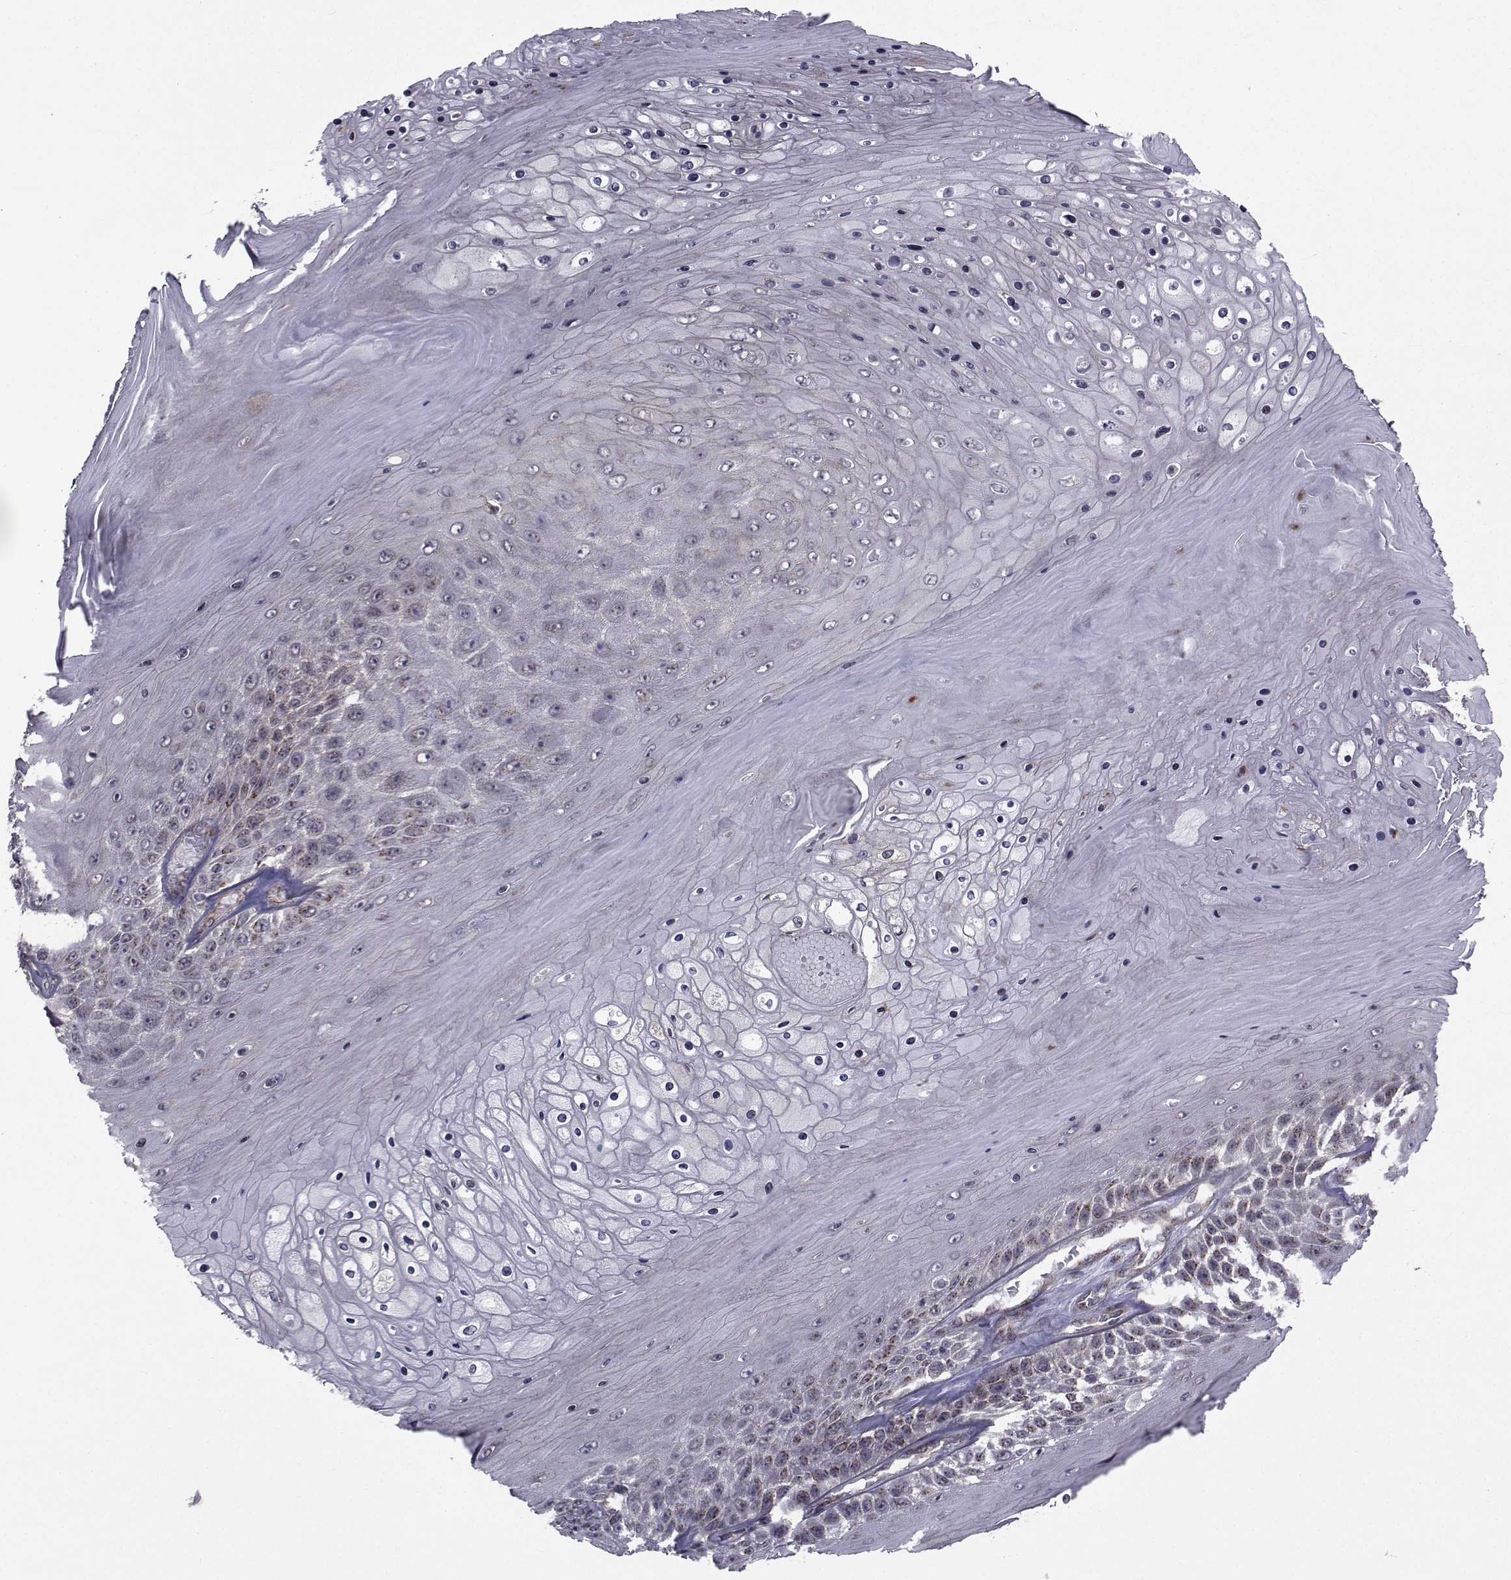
{"staining": {"intensity": "negative", "quantity": "none", "location": "none"}, "tissue": "skin cancer", "cell_type": "Tumor cells", "image_type": "cancer", "snomed": [{"axis": "morphology", "description": "Squamous cell carcinoma, NOS"}, {"axis": "topography", "description": "Skin"}], "caption": "Immunohistochemistry histopathology image of neoplastic tissue: skin cancer (squamous cell carcinoma) stained with DAB demonstrates no significant protein positivity in tumor cells.", "gene": "ATP6V1C2", "patient": {"sex": "male", "age": 62}}